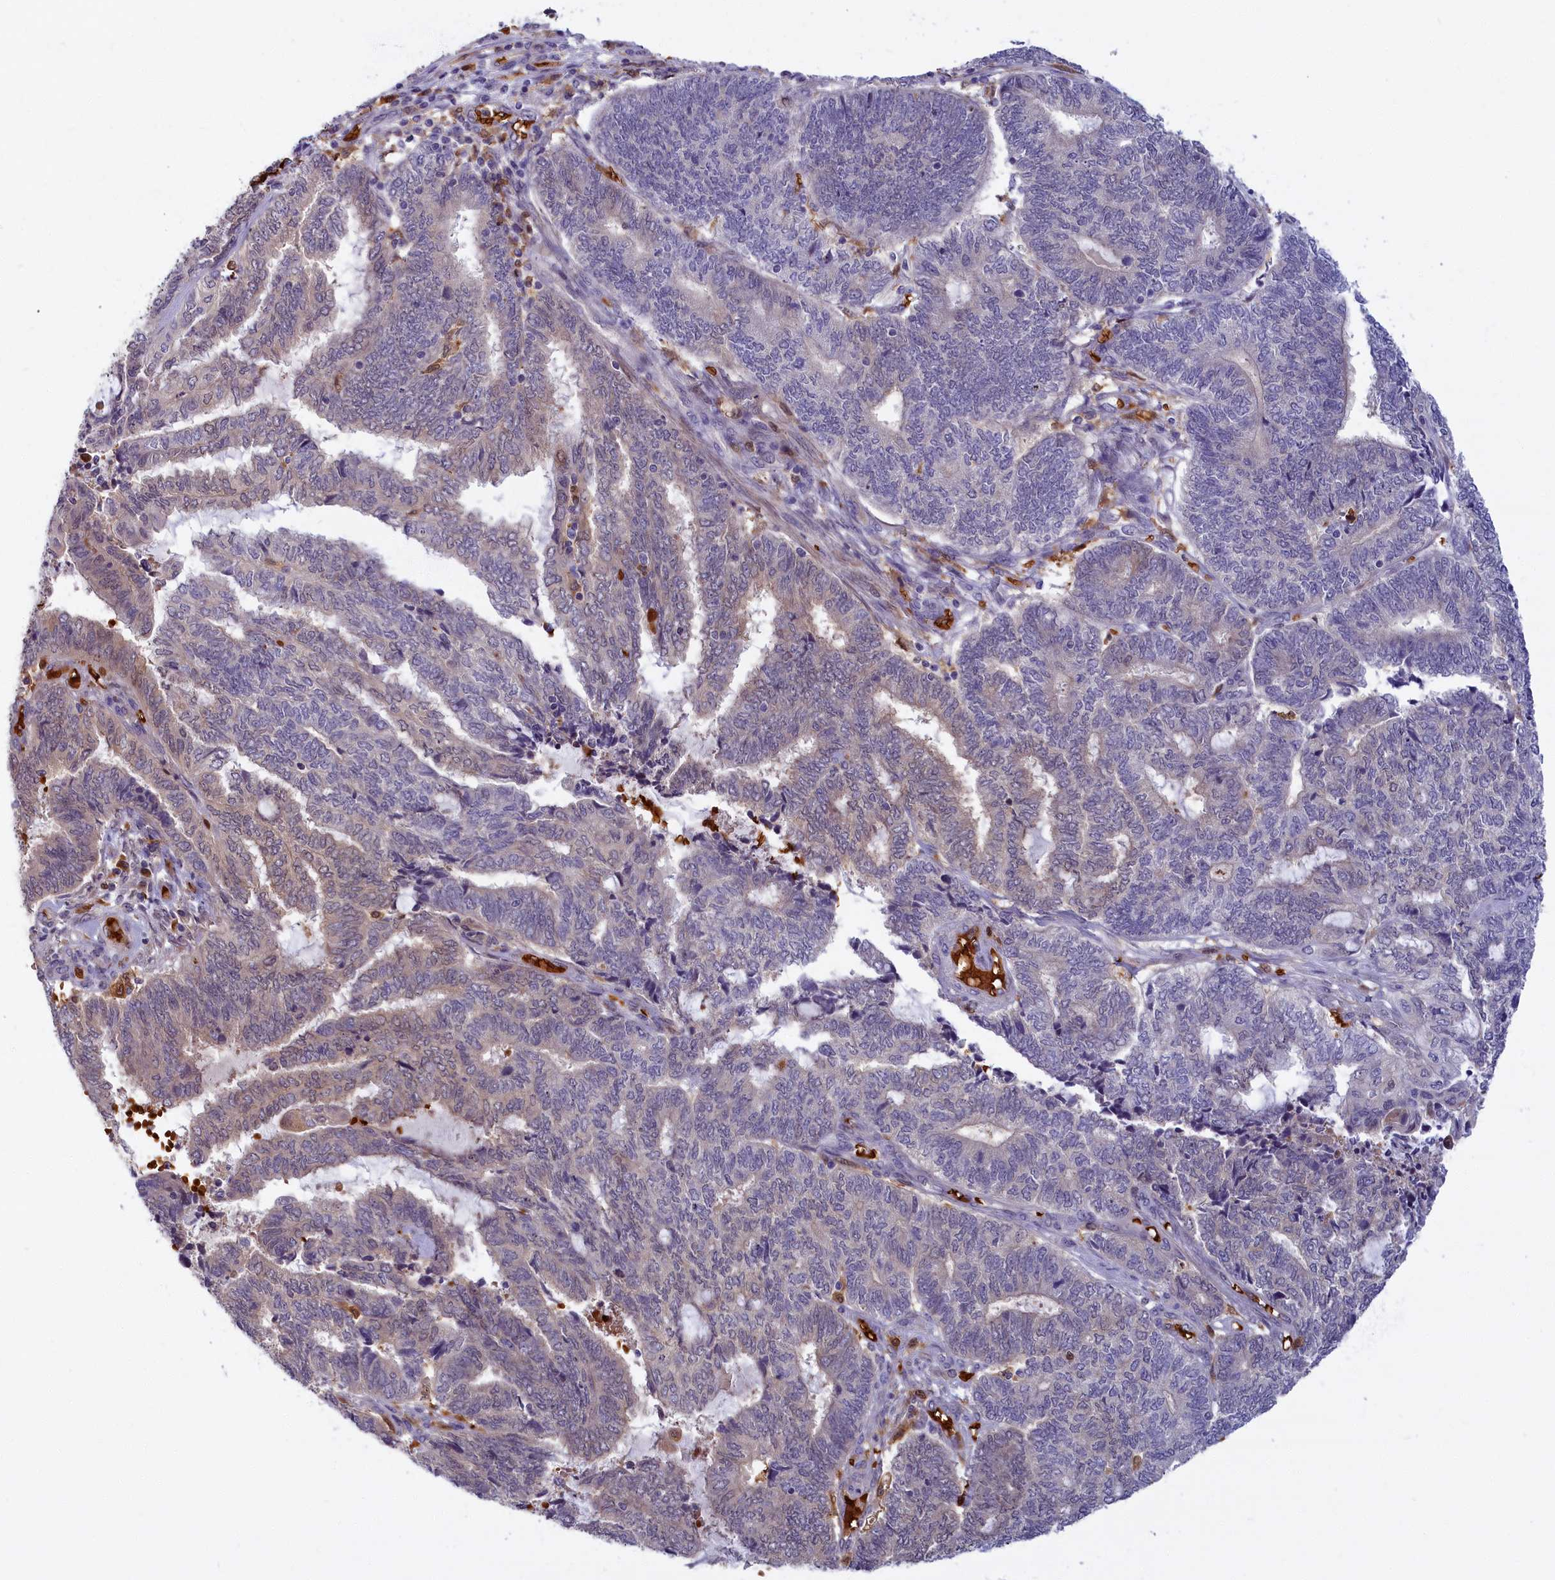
{"staining": {"intensity": "weak", "quantity": "<25%", "location": "cytoplasmic/membranous"}, "tissue": "endometrial cancer", "cell_type": "Tumor cells", "image_type": "cancer", "snomed": [{"axis": "morphology", "description": "Adenocarcinoma, NOS"}, {"axis": "topography", "description": "Uterus"}, {"axis": "topography", "description": "Endometrium"}], "caption": "Immunohistochemistry (IHC) of endometrial cancer displays no positivity in tumor cells. (DAB (3,3'-diaminobenzidine) immunohistochemistry visualized using brightfield microscopy, high magnification).", "gene": "BLVRB", "patient": {"sex": "female", "age": 70}}